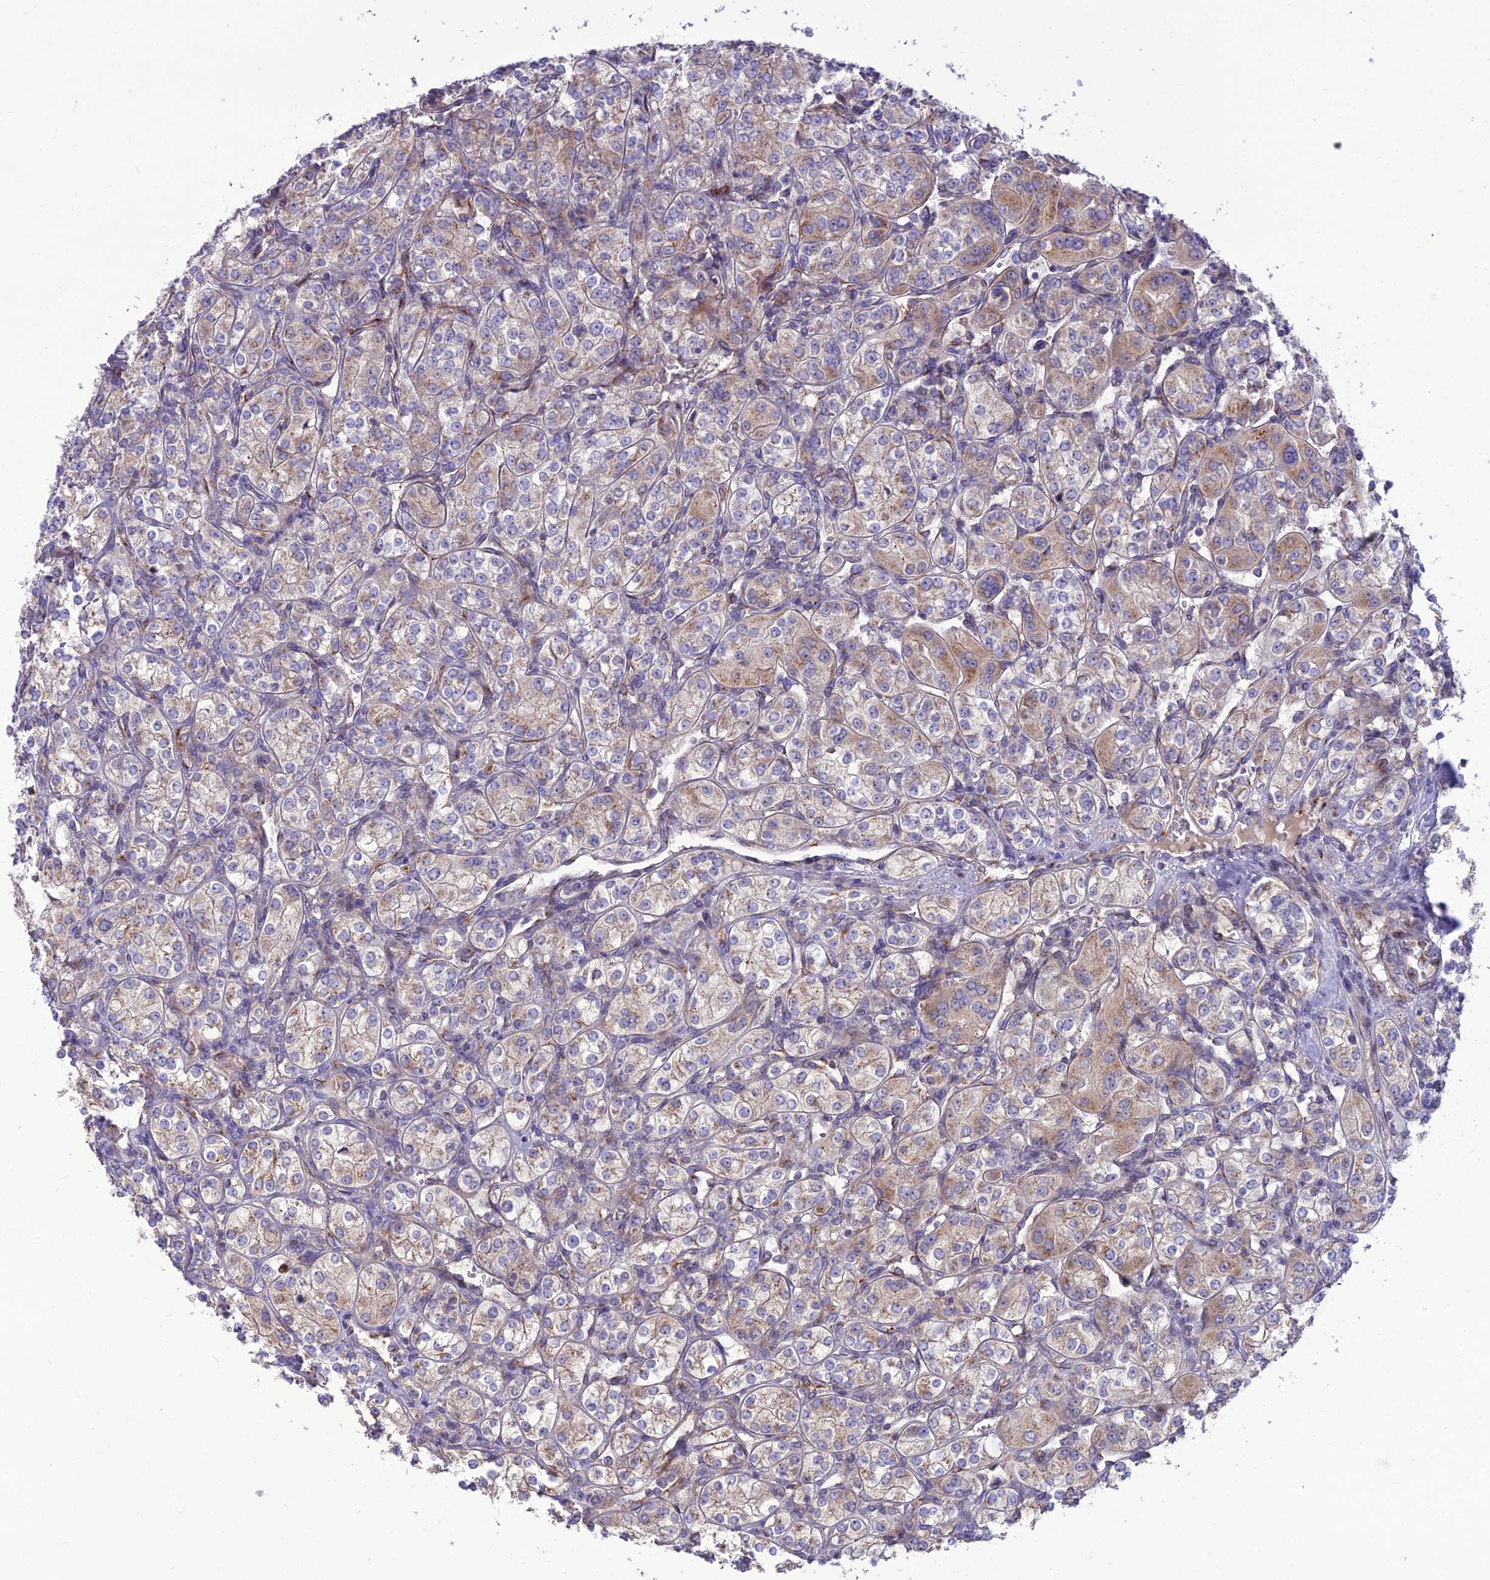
{"staining": {"intensity": "weak", "quantity": ">75%", "location": "cytoplasmic/membranous"}, "tissue": "renal cancer", "cell_type": "Tumor cells", "image_type": "cancer", "snomed": [{"axis": "morphology", "description": "Adenocarcinoma, NOS"}, {"axis": "topography", "description": "Kidney"}], "caption": "Immunohistochemical staining of renal adenocarcinoma demonstrates low levels of weak cytoplasmic/membranous protein expression in about >75% of tumor cells. (brown staining indicates protein expression, while blue staining denotes nuclei).", "gene": "SPRYD7", "patient": {"sex": "male", "age": 77}}